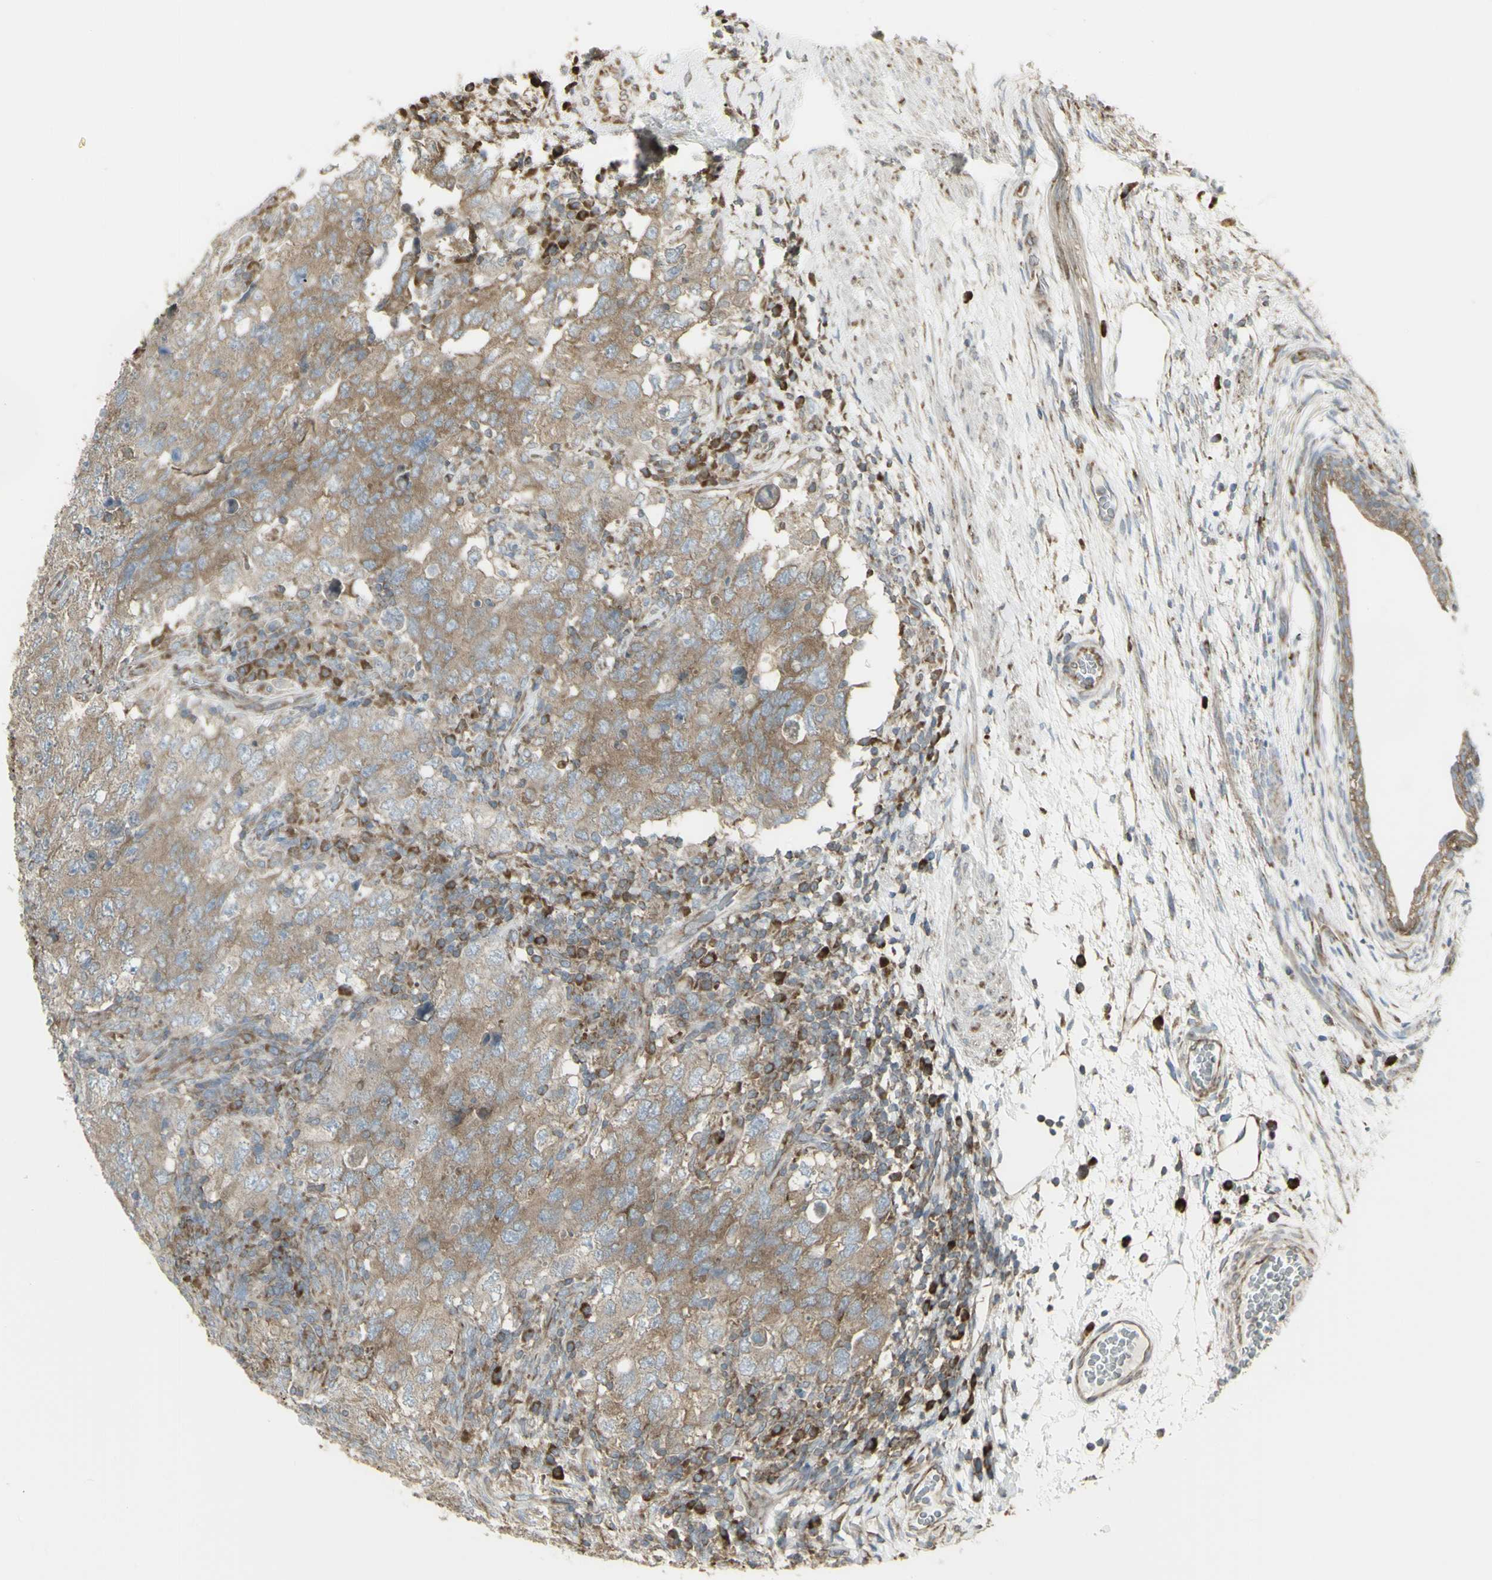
{"staining": {"intensity": "weak", "quantity": ">75%", "location": "cytoplasmic/membranous"}, "tissue": "testis cancer", "cell_type": "Tumor cells", "image_type": "cancer", "snomed": [{"axis": "morphology", "description": "Carcinoma, Embryonal, NOS"}, {"axis": "topography", "description": "Testis"}], "caption": "A micrograph of human testis embryonal carcinoma stained for a protein demonstrates weak cytoplasmic/membranous brown staining in tumor cells.", "gene": "FKBP3", "patient": {"sex": "male", "age": 26}}